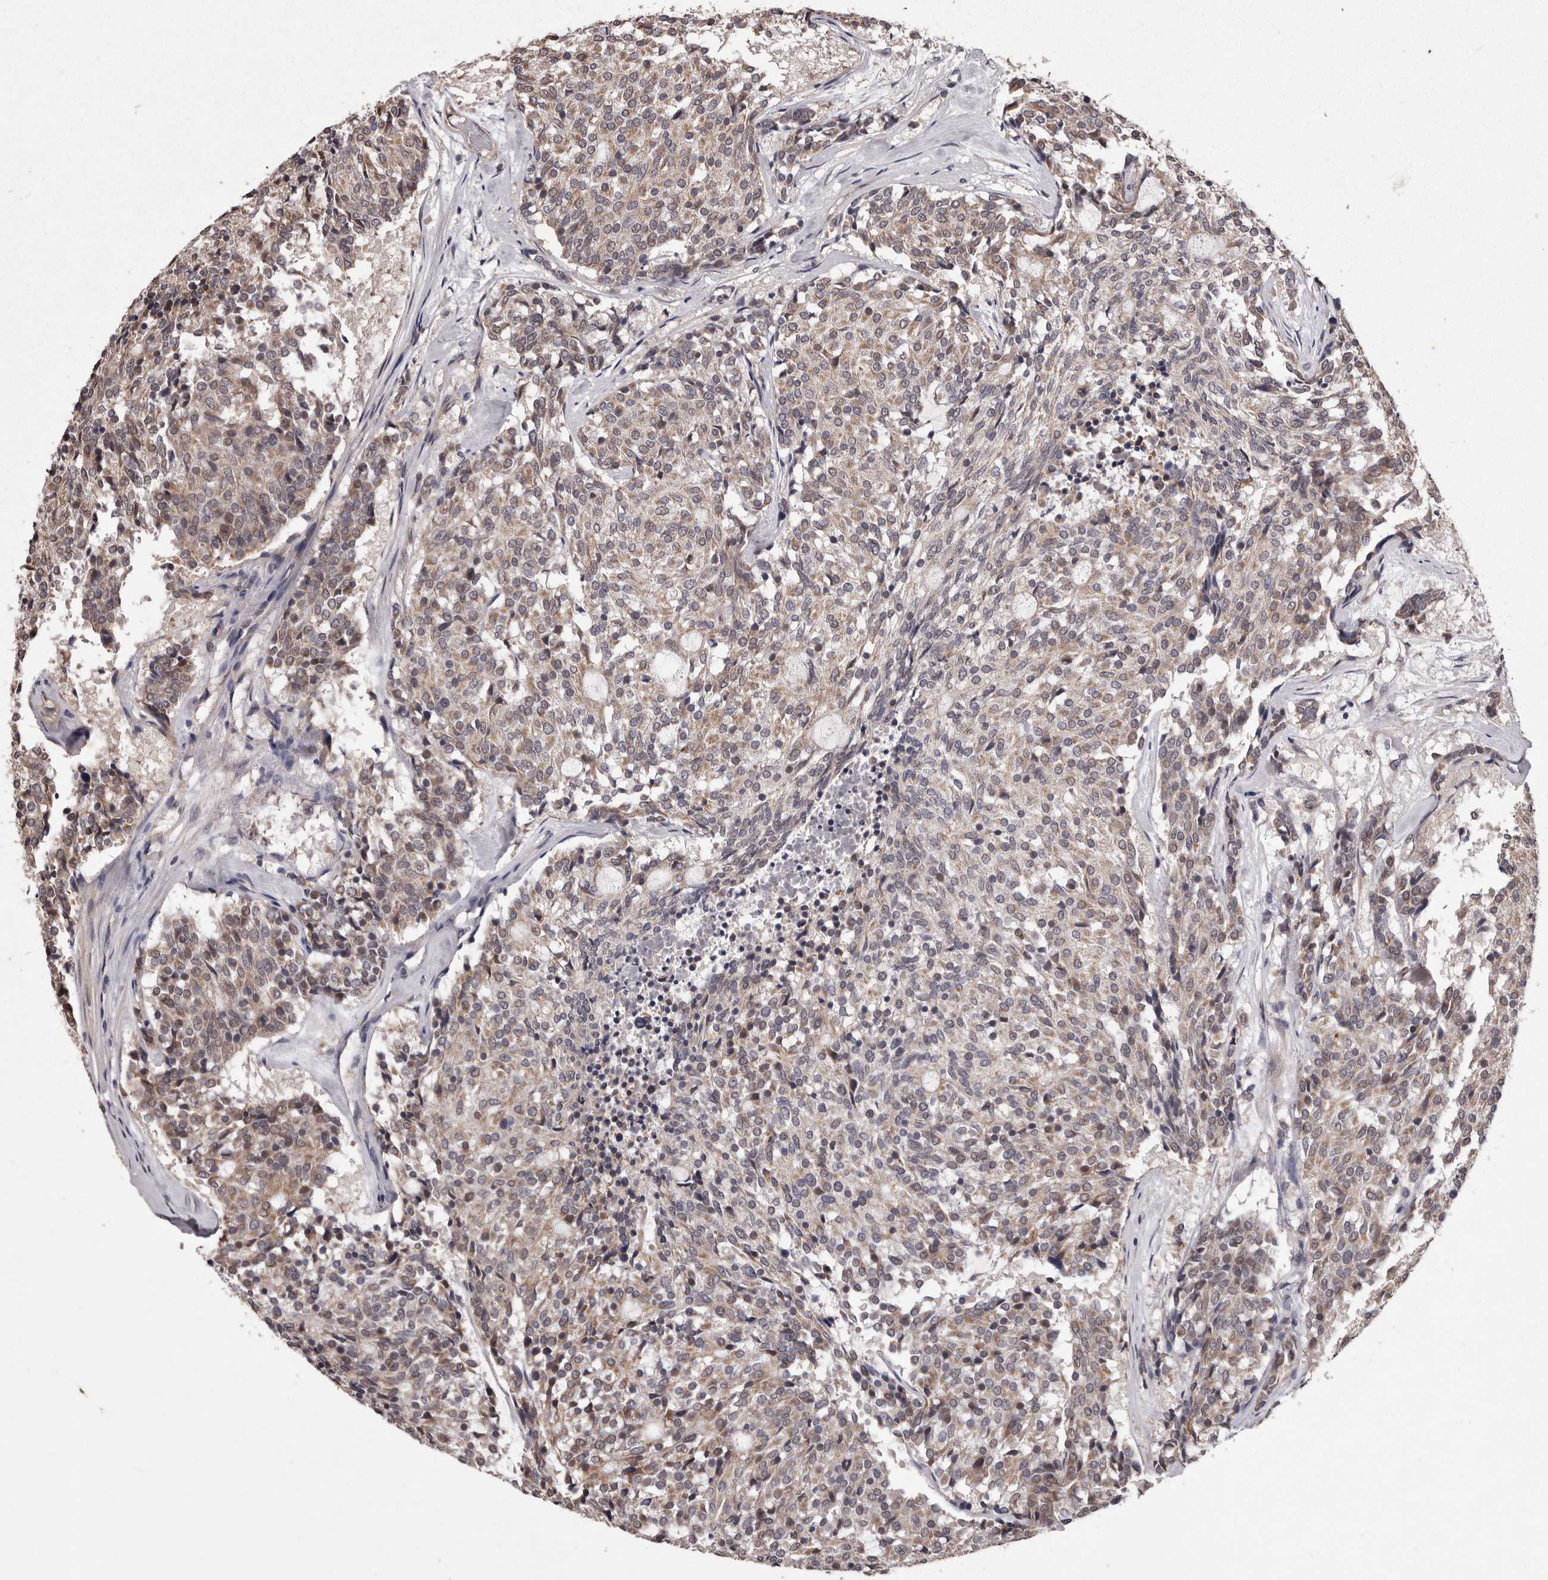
{"staining": {"intensity": "weak", "quantity": "25%-75%", "location": "cytoplasmic/membranous"}, "tissue": "carcinoid", "cell_type": "Tumor cells", "image_type": "cancer", "snomed": [{"axis": "morphology", "description": "Carcinoid, malignant, NOS"}, {"axis": "topography", "description": "Pancreas"}], "caption": "A micrograph of carcinoid stained for a protein exhibits weak cytoplasmic/membranous brown staining in tumor cells.", "gene": "CELF3", "patient": {"sex": "female", "age": 54}}